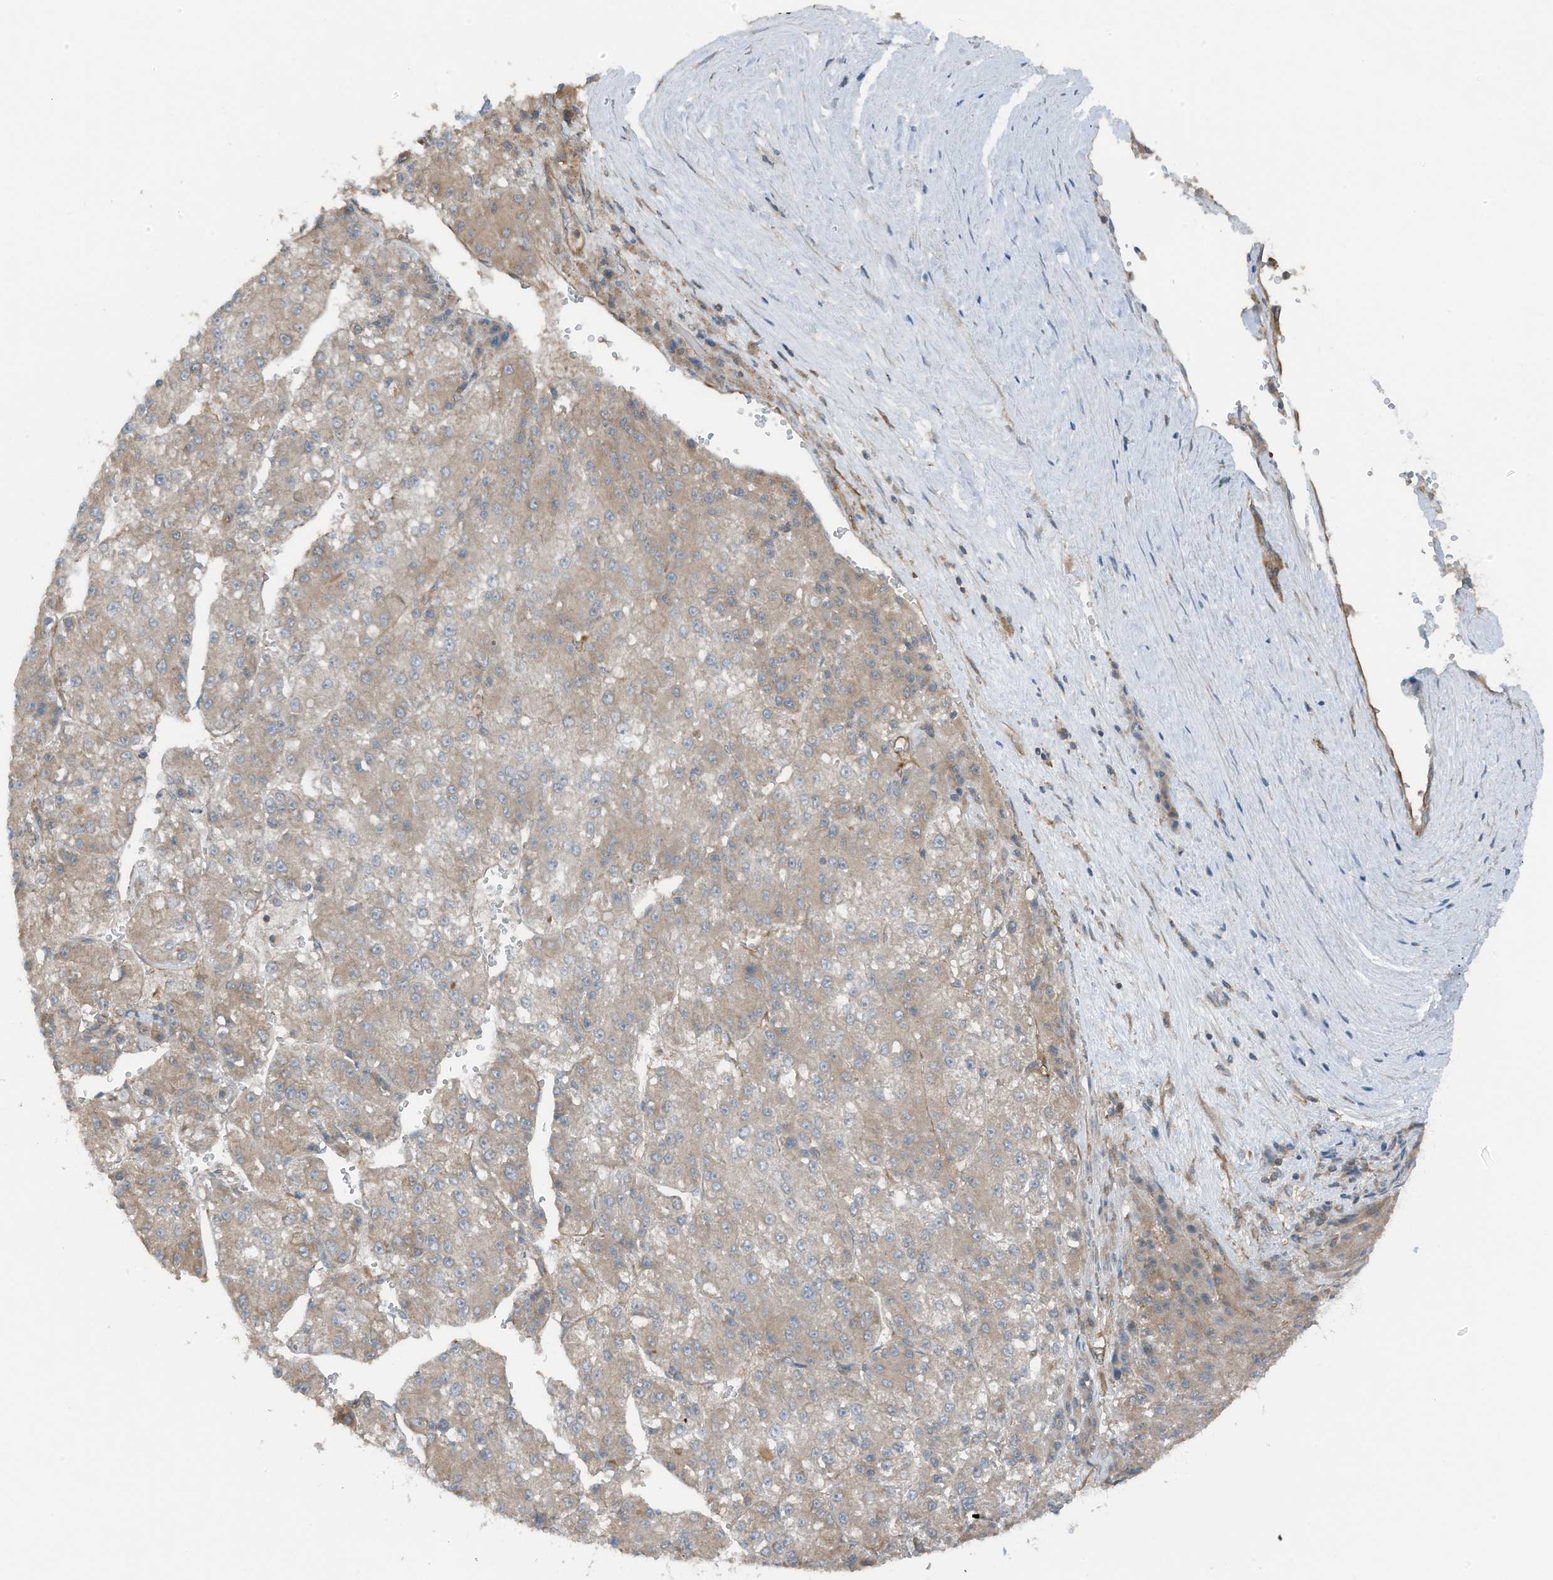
{"staining": {"intensity": "weak", "quantity": "25%-75%", "location": "cytoplasmic/membranous"}, "tissue": "liver cancer", "cell_type": "Tumor cells", "image_type": "cancer", "snomed": [{"axis": "morphology", "description": "Carcinoma, Hepatocellular, NOS"}, {"axis": "topography", "description": "Liver"}], "caption": "IHC photomicrograph of human liver cancer (hepatocellular carcinoma) stained for a protein (brown), which exhibits low levels of weak cytoplasmic/membranous positivity in approximately 25%-75% of tumor cells.", "gene": "TXNDC9", "patient": {"sex": "female", "age": 73}}